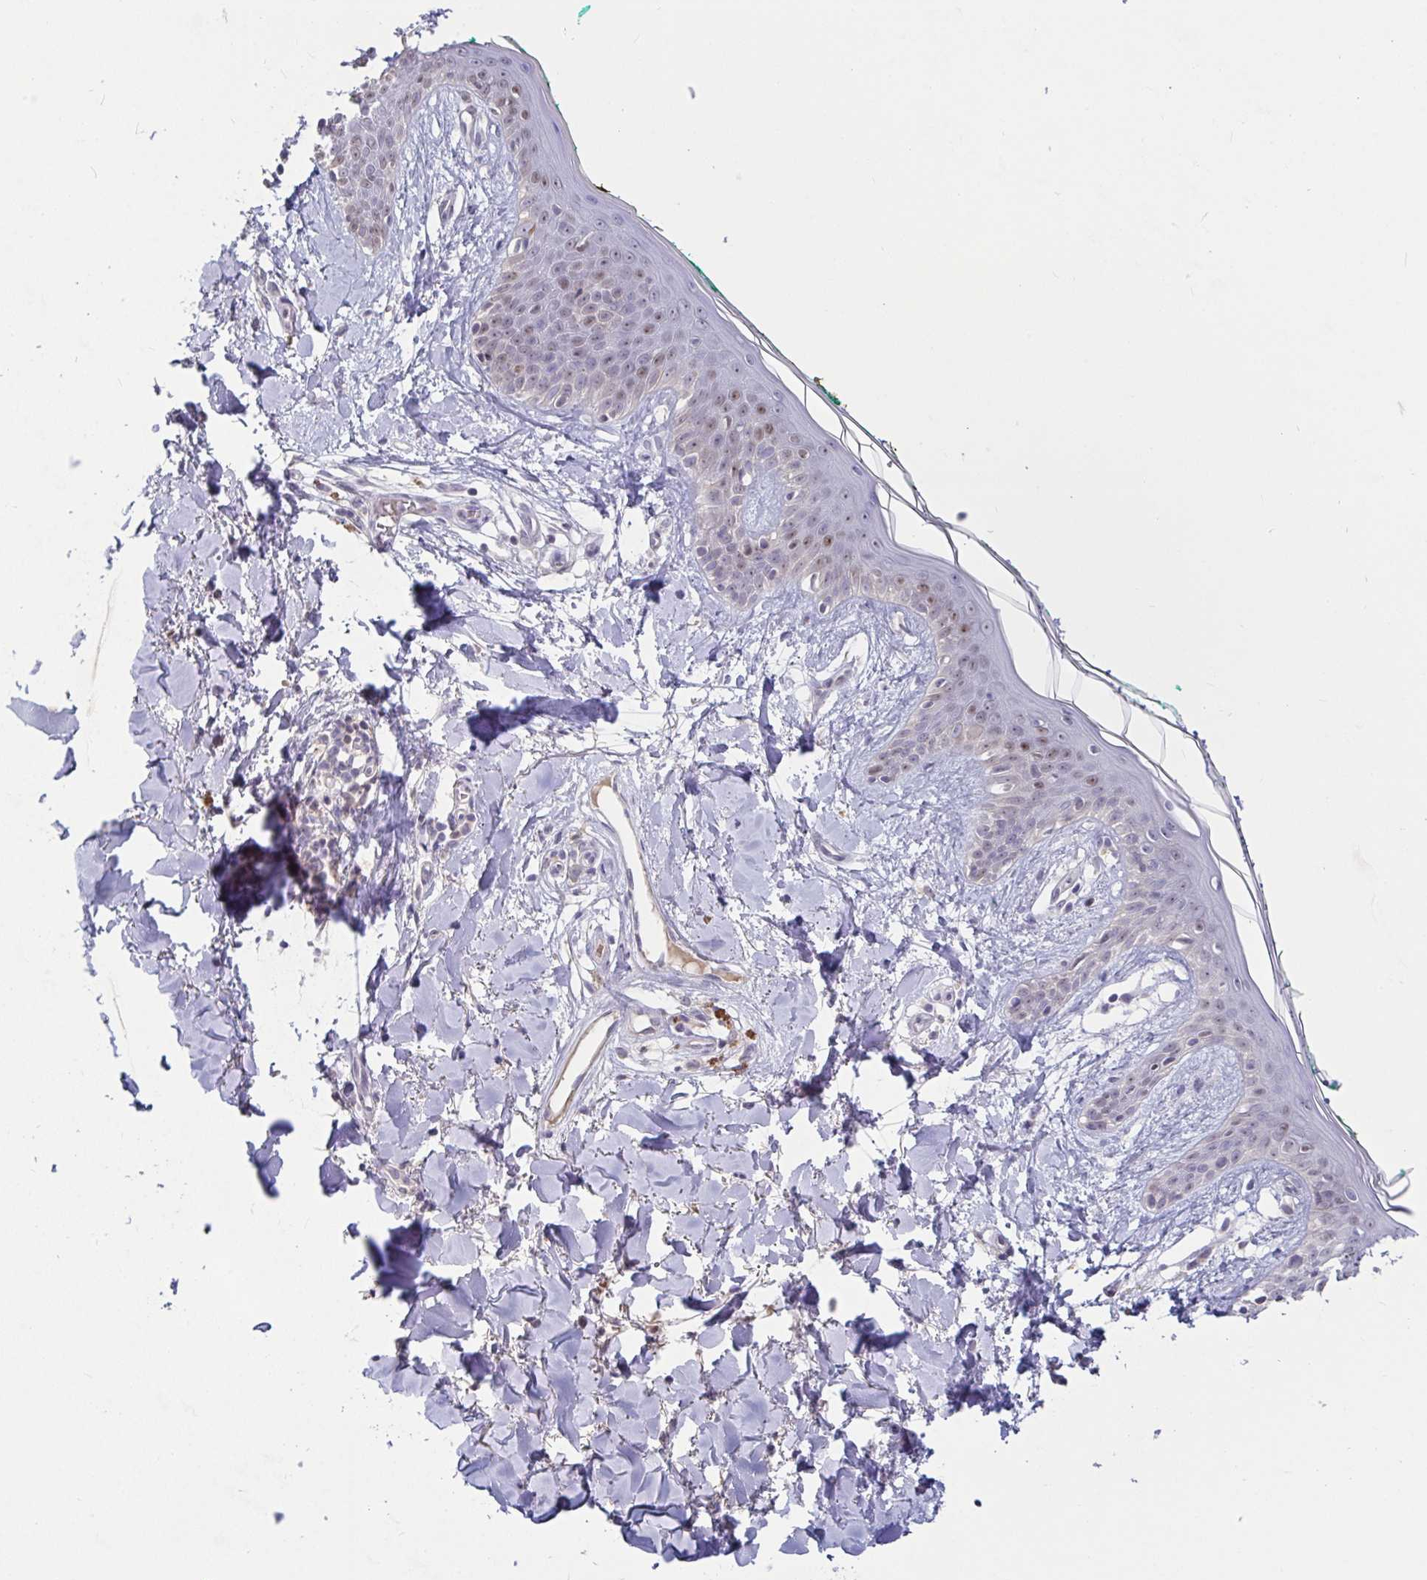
{"staining": {"intensity": "negative", "quantity": "none", "location": "none"}, "tissue": "skin", "cell_type": "Fibroblasts", "image_type": "normal", "snomed": [{"axis": "morphology", "description": "Normal tissue, NOS"}, {"axis": "topography", "description": "Skin"}], "caption": "High magnification brightfield microscopy of normal skin stained with DAB (brown) and counterstained with hematoxylin (blue): fibroblasts show no significant expression.", "gene": "MYC", "patient": {"sex": "female", "age": 34}}